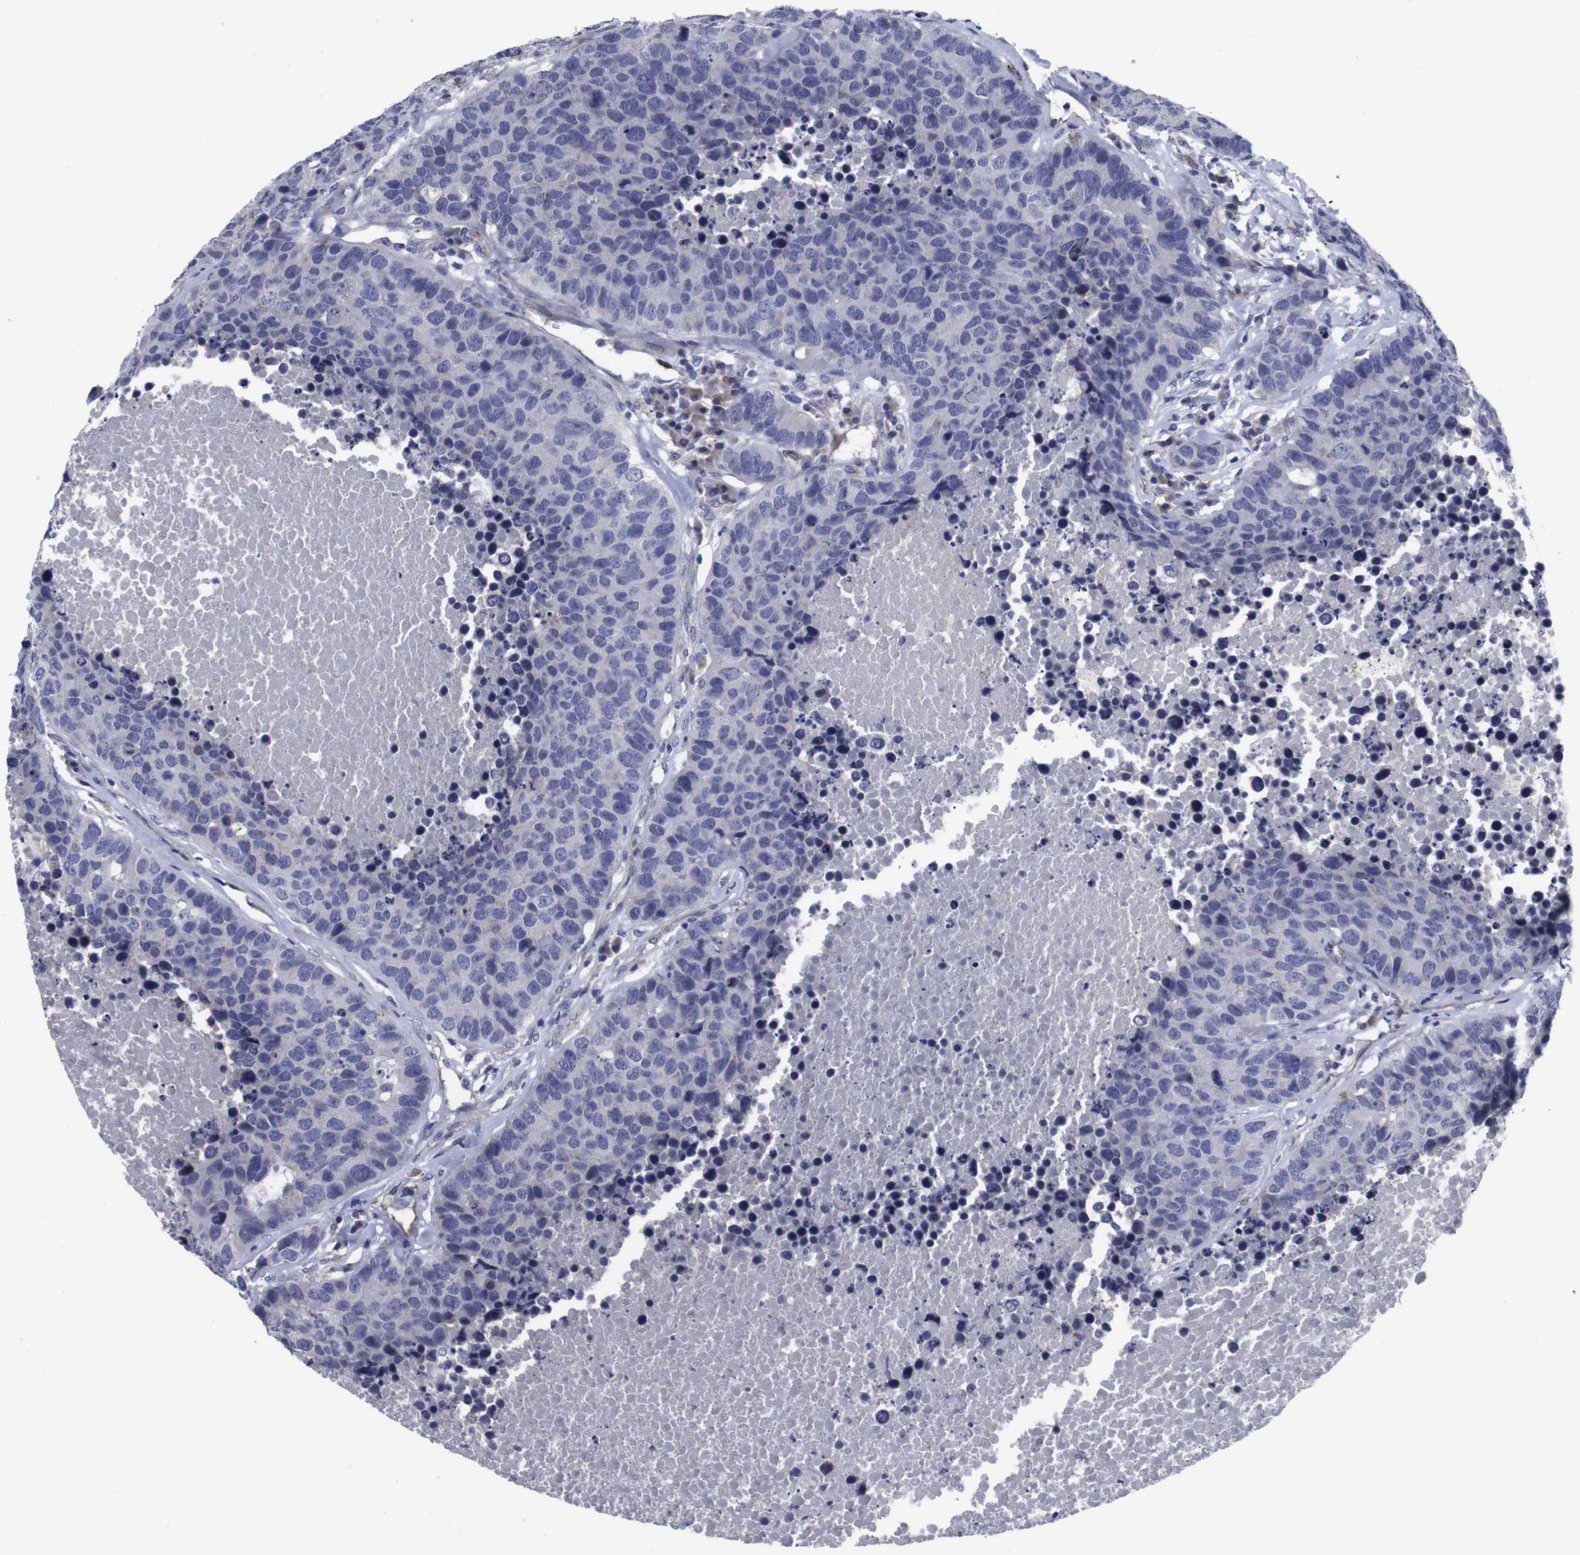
{"staining": {"intensity": "negative", "quantity": "none", "location": "none"}, "tissue": "carcinoid", "cell_type": "Tumor cells", "image_type": "cancer", "snomed": [{"axis": "morphology", "description": "Carcinoid, malignant, NOS"}, {"axis": "topography", "description": "Lung"}], "caption": "There is no significant staining in tumor cells of carcinoid.", "gene": "SNCG", "patient": {"sex": "male", "age": 60}}